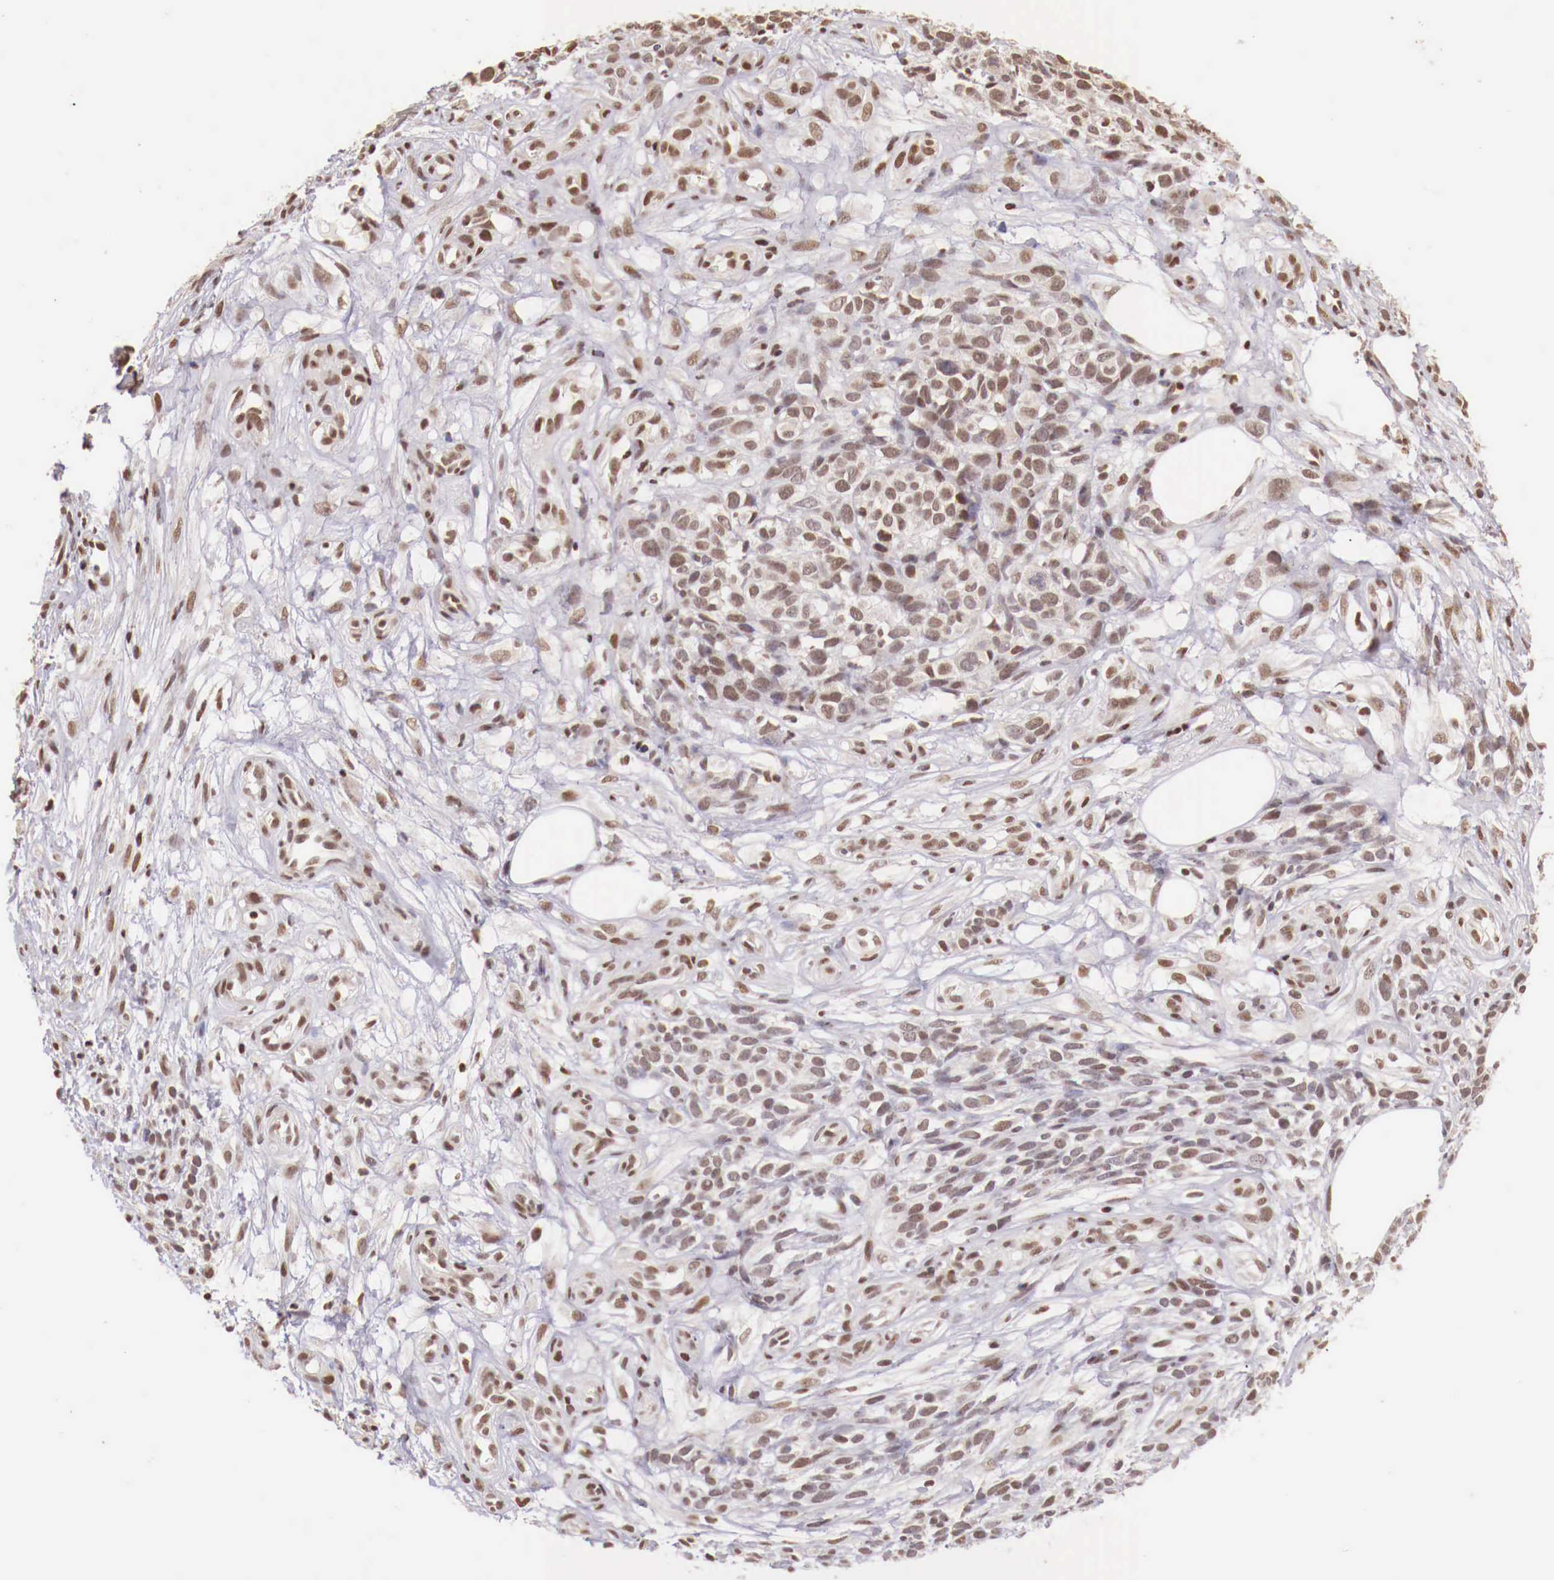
{"staining": {"intensity": "weak", "quantity": "25%-75%", "location": "nuclear"}, "tissue": "melanoma", "cell_type": "Tumor cells", "image_type": "cancer", "snomed": [{"axis": "morphology", "description": "Malignant melanoma, NOS"}, {"axis": "topography", "description": "Skin"}], "caption": "Malignant melanoma was stained to show a protein in brown. There is low levels of weak nuclear staining in approximately 25%-75% of tumor cells. The protein is stained brown, and the nuclei are stained in blue (DAB (3,3'-diaminobenzidine) IHC with brightfield microscopy, high magnification).", "gene": "SP1", "patient": {"sex": "female", "age": 85}}